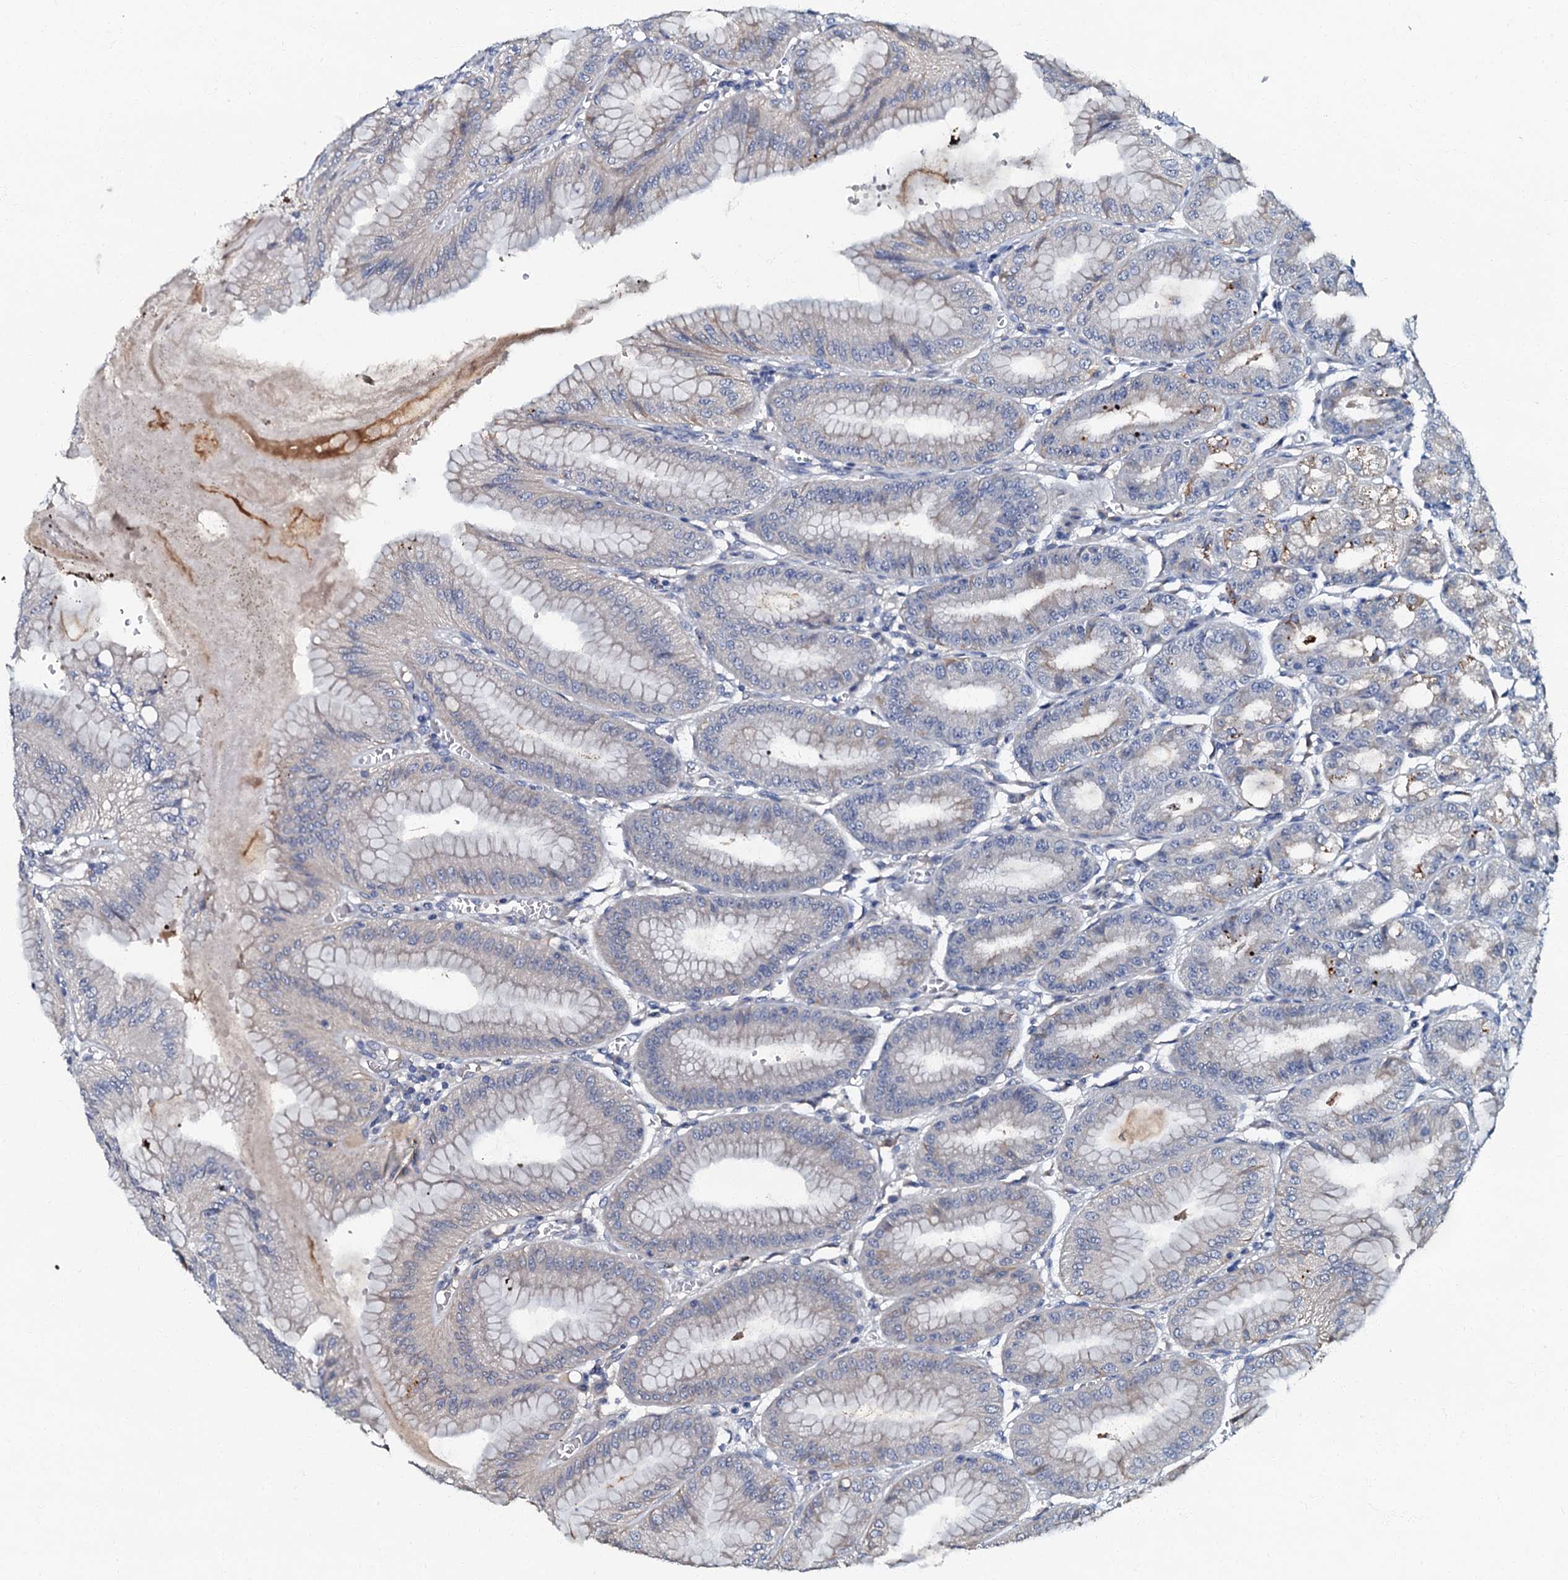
{"staining": {"intensity": "weak", "quantity": "<25%", "location": "cytoplasmic/membranous"}, "tissue": "stomach", "cell_type": "Glandular cells", "image_type": "normal", "snomed": [{"axis": "morphology", "description": "Normal tissue, NOS"}, {"axis": "topography", "description": "Stomach, lower"}], "caption": "Immunohistochemistry photomicrograph of unremarkable stomach stained for a protein (brown), which displays no expression in glandular cells. (Stains: DAB immunohistochemistry with hematoxylin counter stain, Microscopy: brightfield microscopy at high magnification).", "gene": "OLAH", "patient": {"sex": "male", "age": 71}}